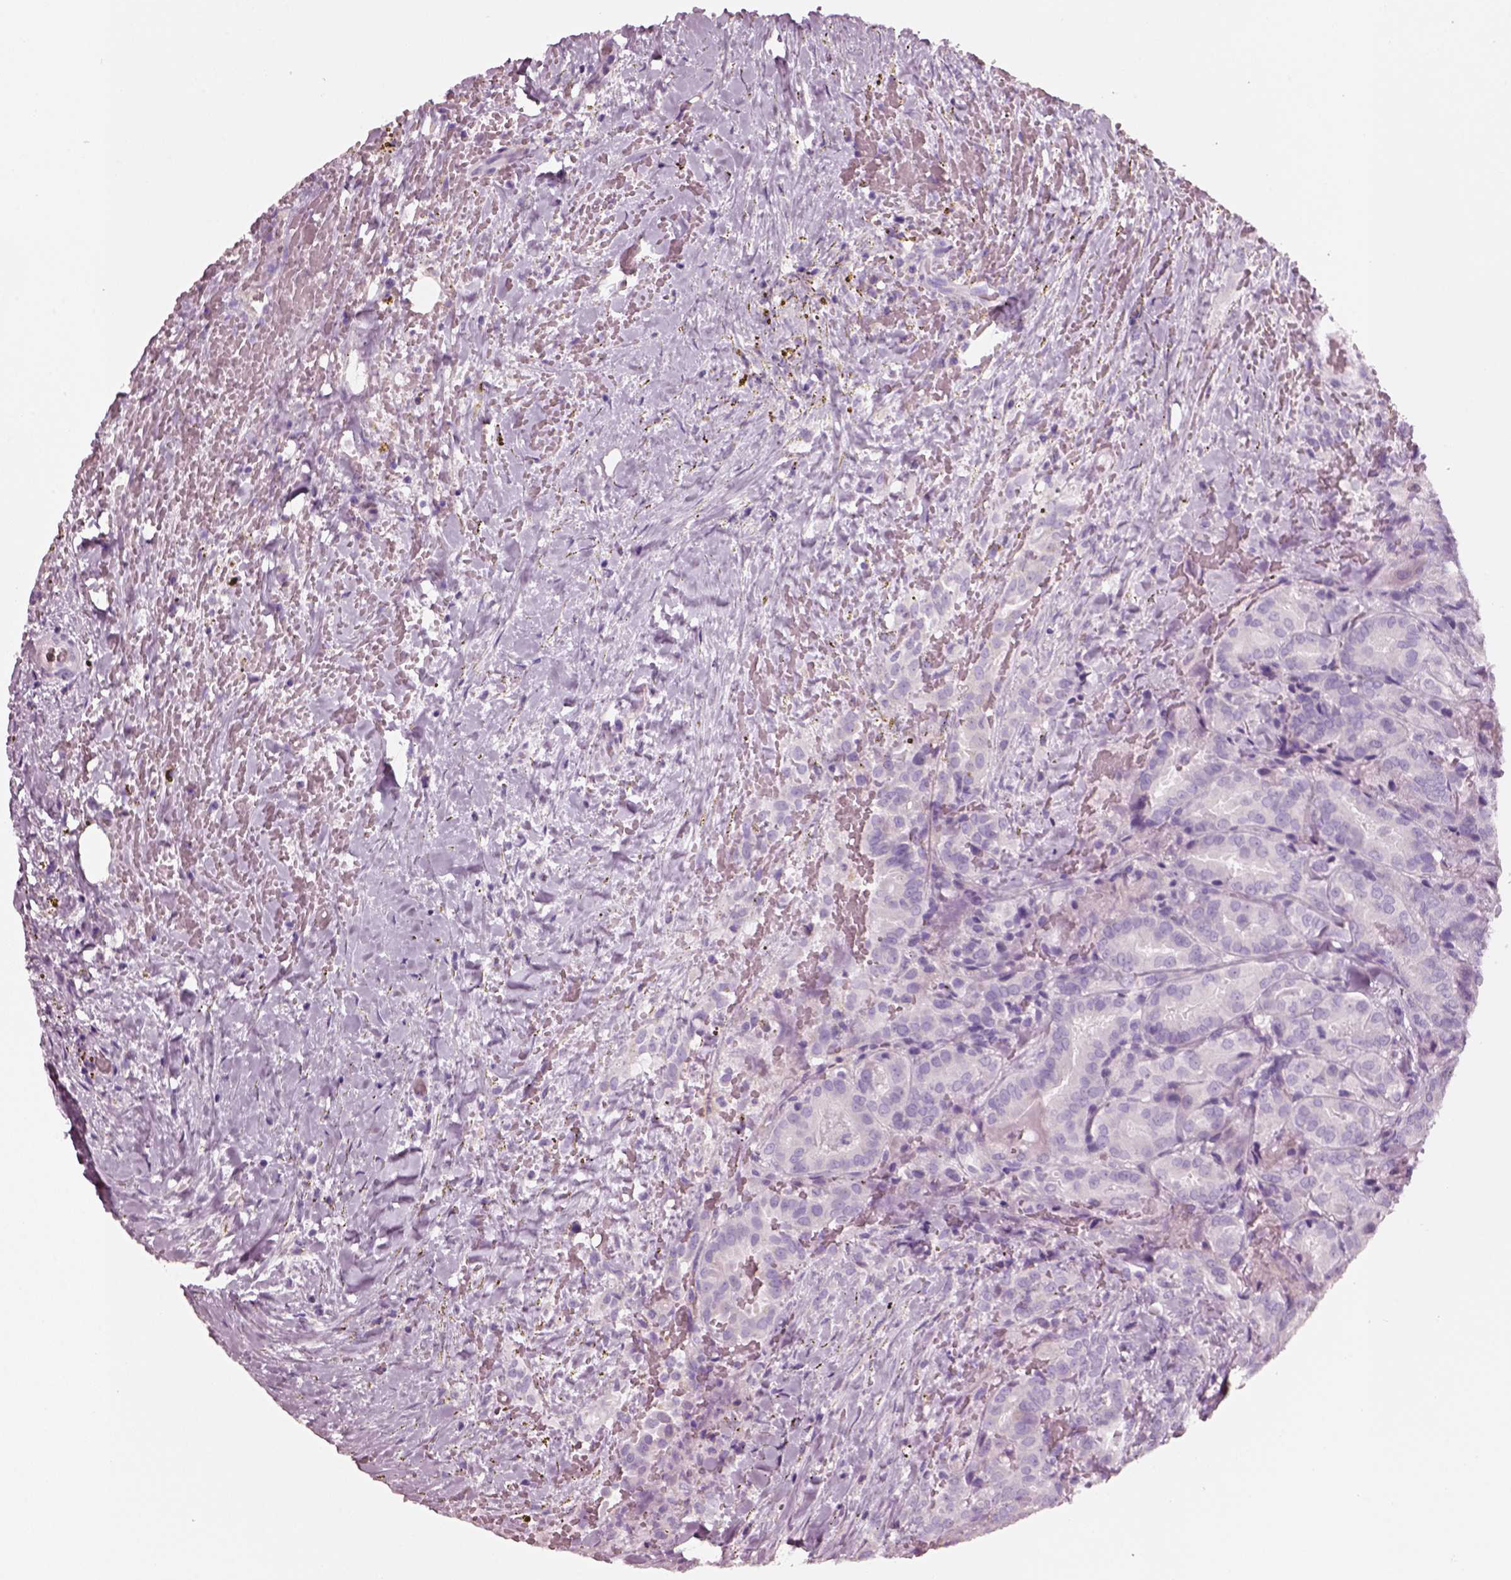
{"staining": {"intensity": "negative", "quantity": "none", "location": "none"}, "tissue": "thyroid cancer", "cell_type": "Tumor cells", "image_type": "cancer", "snomed": [{"axis": "morphology", "description": "Papillary adenocarcinoma, NOS"}, {"axis": "topography", "description": "Thyroid gland"}], "caption": "High magnification brightfield microscopy of thyroid cancer (papillary adenocarcinoma) stained with DAB (brown) and counterstained with hematoxylin (blue): tumor cells show no significant expression.", "gene": "PNOC", "patient": {"sex": "male", "age": 61}}